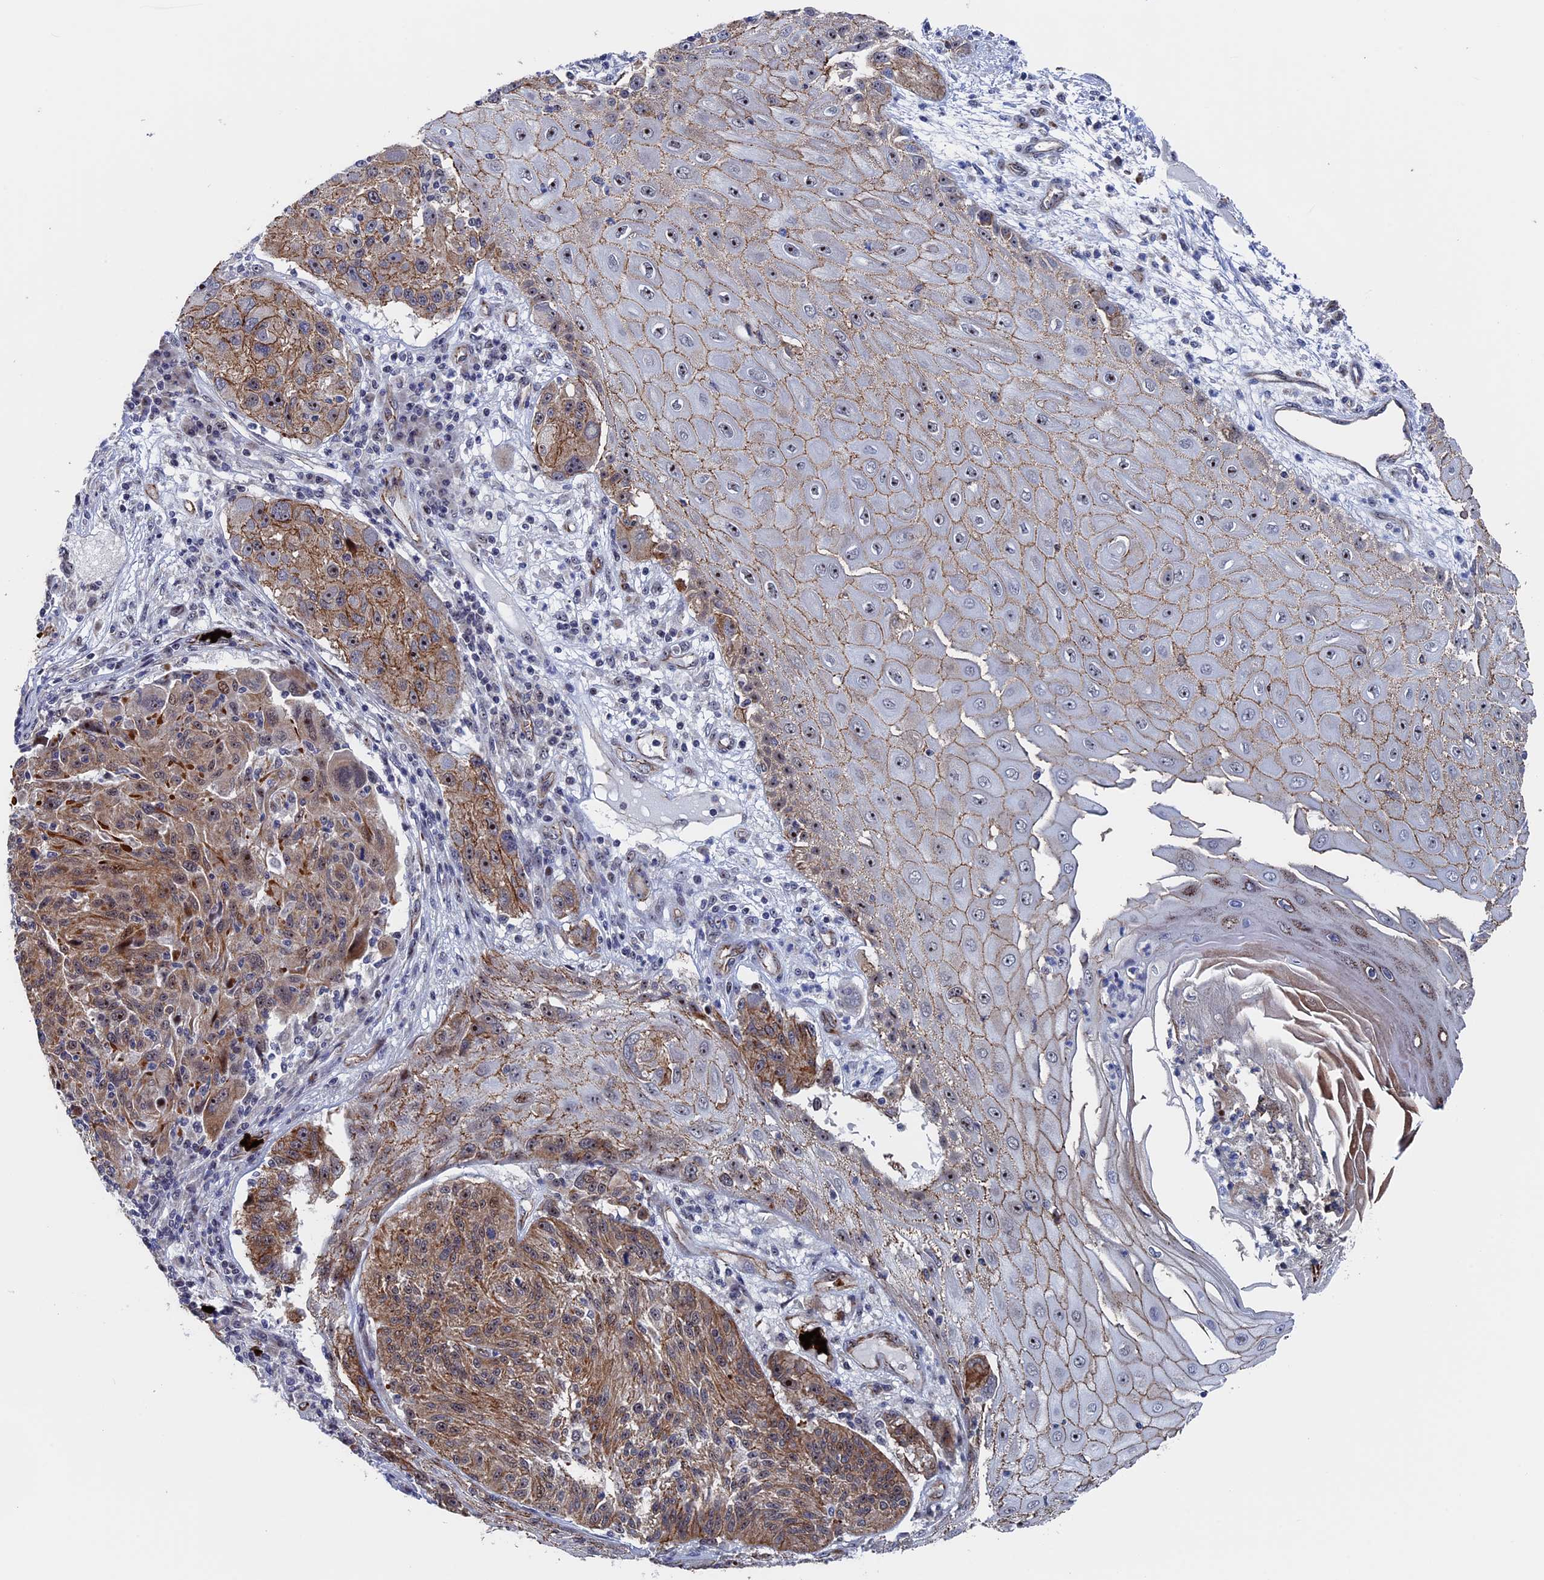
{"staining": {"intensity": "moderate", "quantity": ">75%", "location": "cytoplasmic/membranous,nuclear"}, "tissue": "melanoma", "cell_type": "Tumor cells", "image_type": "cancer", "snomed": [{"axis": "morphology", "description": "Malignant melanoma, NOS"}, {"axis": "topography", "description": "Skin"}], "caption": "Immunohistochemistry (IHC) of melanoma demonstrates medium levels of moderate cytoplasmic/membranous and nuclear staining in about >75% of tumor cells.", "gene": "EXOSC9", "patient": {"sex": "male", "age": 53}}